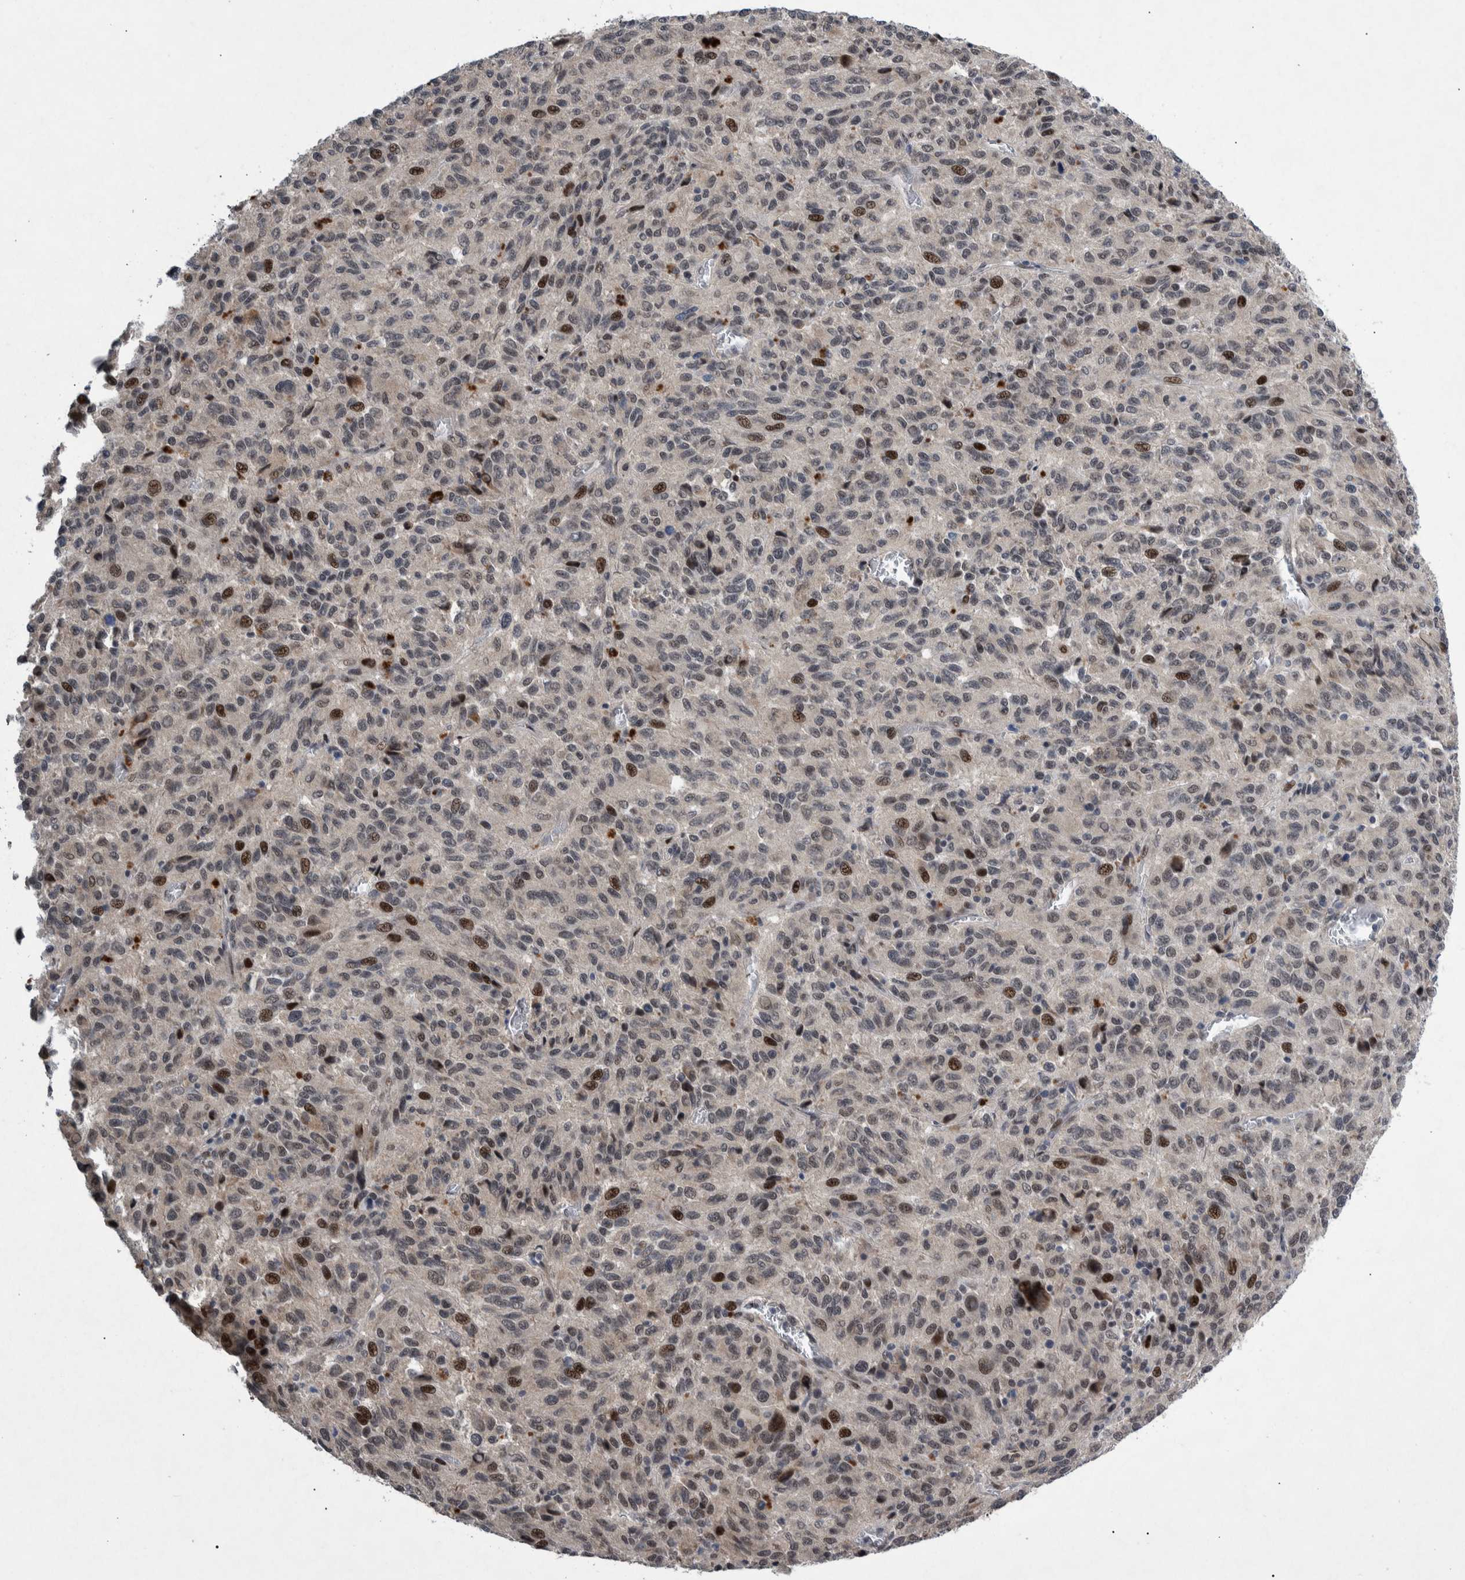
{"staining": {"intensity": "moderate", "quantity": "25%-75%", "location": "nuclear"}, "tissue": "melanoma", "cell_type": "Tumor cells", "image_type": "cancer", "snomed": [{"axis": "morphology", "description": "Malignant melanoma, Metastatic site"}, {"axis": "topography", "description": "Lung"}], "caption": "Human malignant melanoma (metastatic site) stained for a protein (brown) reveals moderate nuclear positive positivity in approximately 25%-75% of tumor cells.", "gene": "ESRP1", "patient": {"sex": "male", "age": 64}}